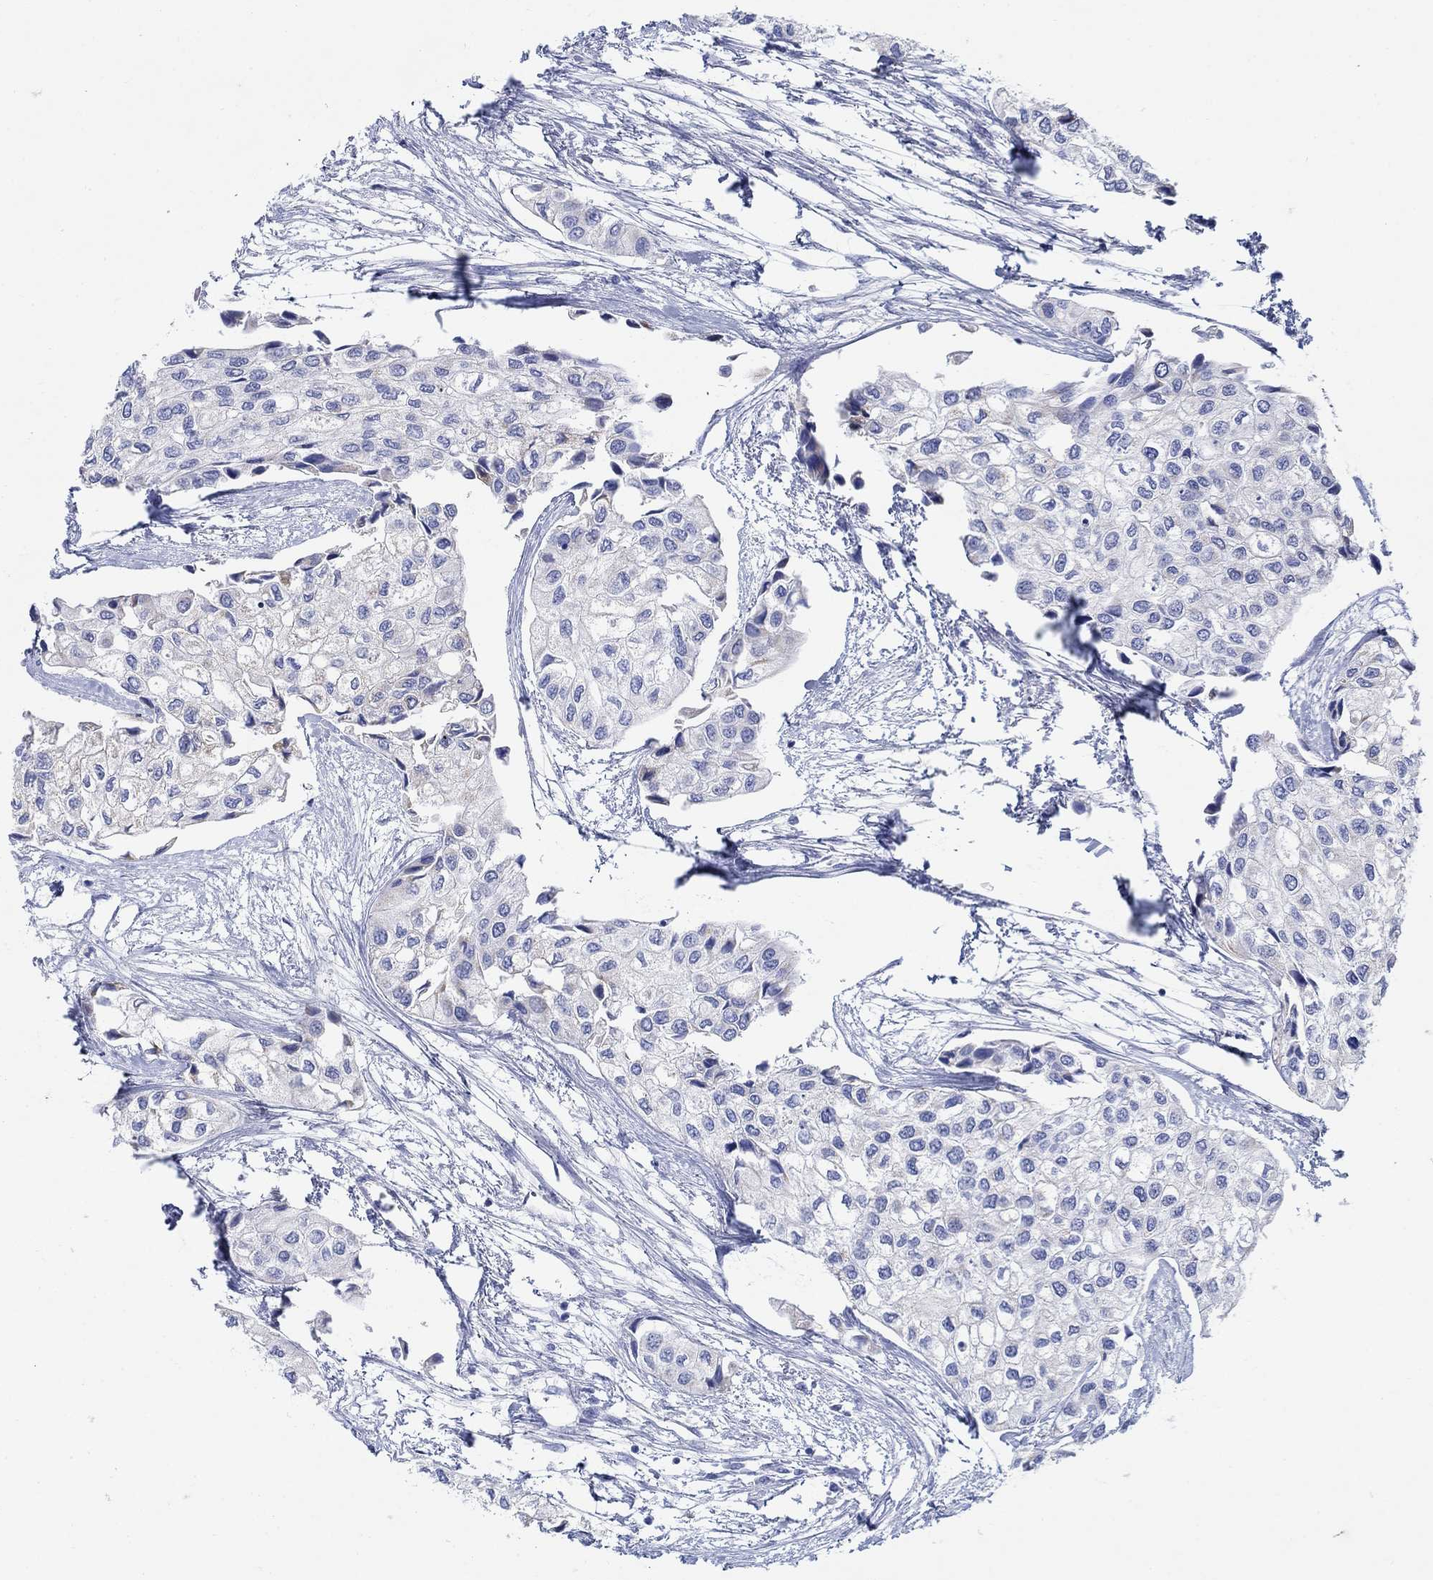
{"staining": {"intensity": "negative", "quantity": "none", "location": "none"}, "tissue": "urothelial cancer", "cell_type": "Tumor cells", "image_type": "cancer", "snomed": [{"axis": "morphology", "description": "Urothelial carcinoma, High grade"}, {"axis": "topography", "description": "Urinary bladder"}], "caption": "Tumor cells are negative for brown protein staining in high-grade urothelial carcinoma.", "gene": "ZDHHC14", "patient": {"sex": "male", "age": 73}}